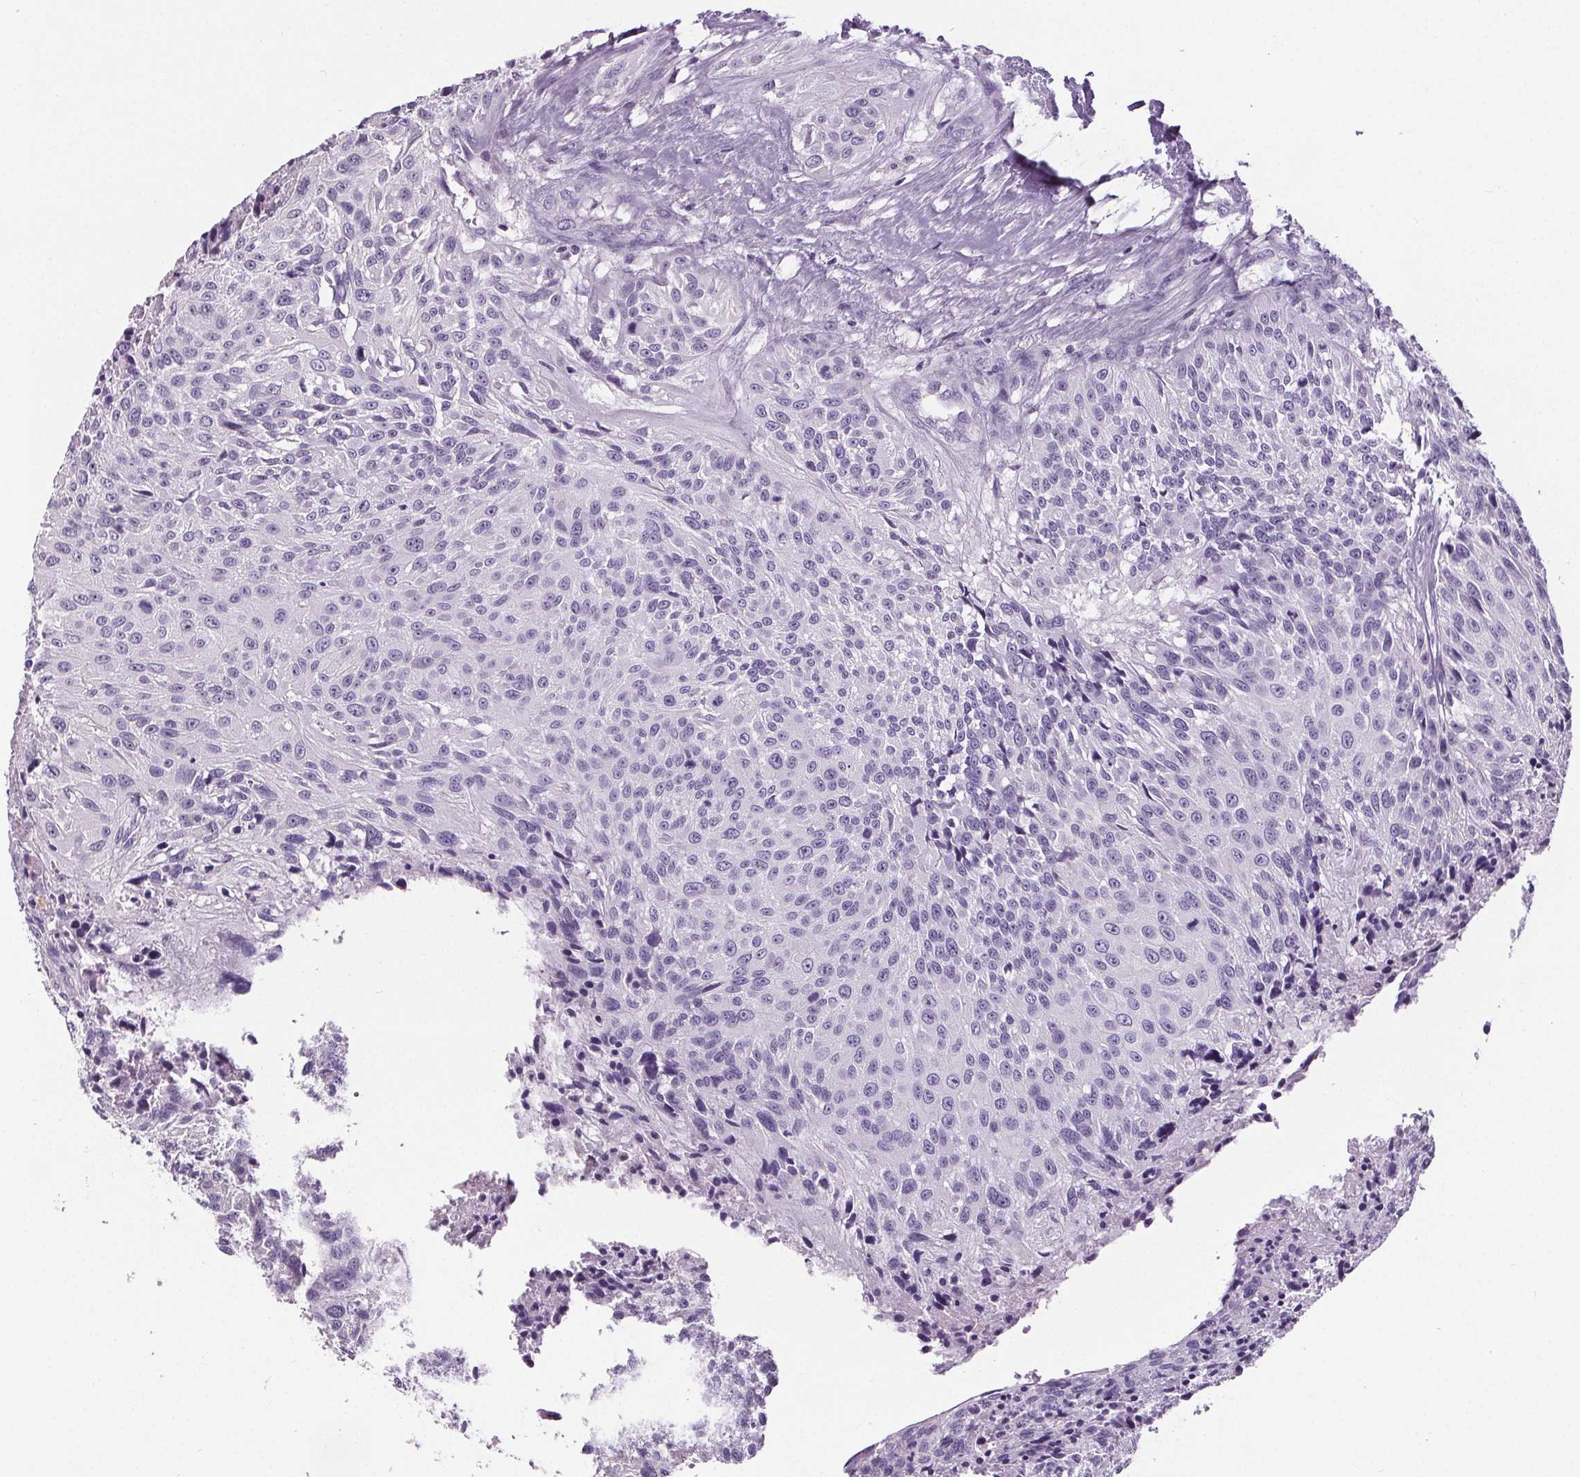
{"staining": {"intensity": "negative", "quantity": "none", "location": "none"}, "tissue": "urothelial cancer", "cell_type": "Tumor cells", "image_type": "cancer", "snomed": [{"axis": "morphology", "description": "Urothelial carcinoma, NOS"}, {"axis": "topography", "description": "Urinary bladder"}], "caption": "A high-resolution micrograph shows IHC staining of transitional cell carcinoma, which shows no significant staining in tumor cells.", "gene": "CD5L", "patient": {"sex": "male", "age": 55}}